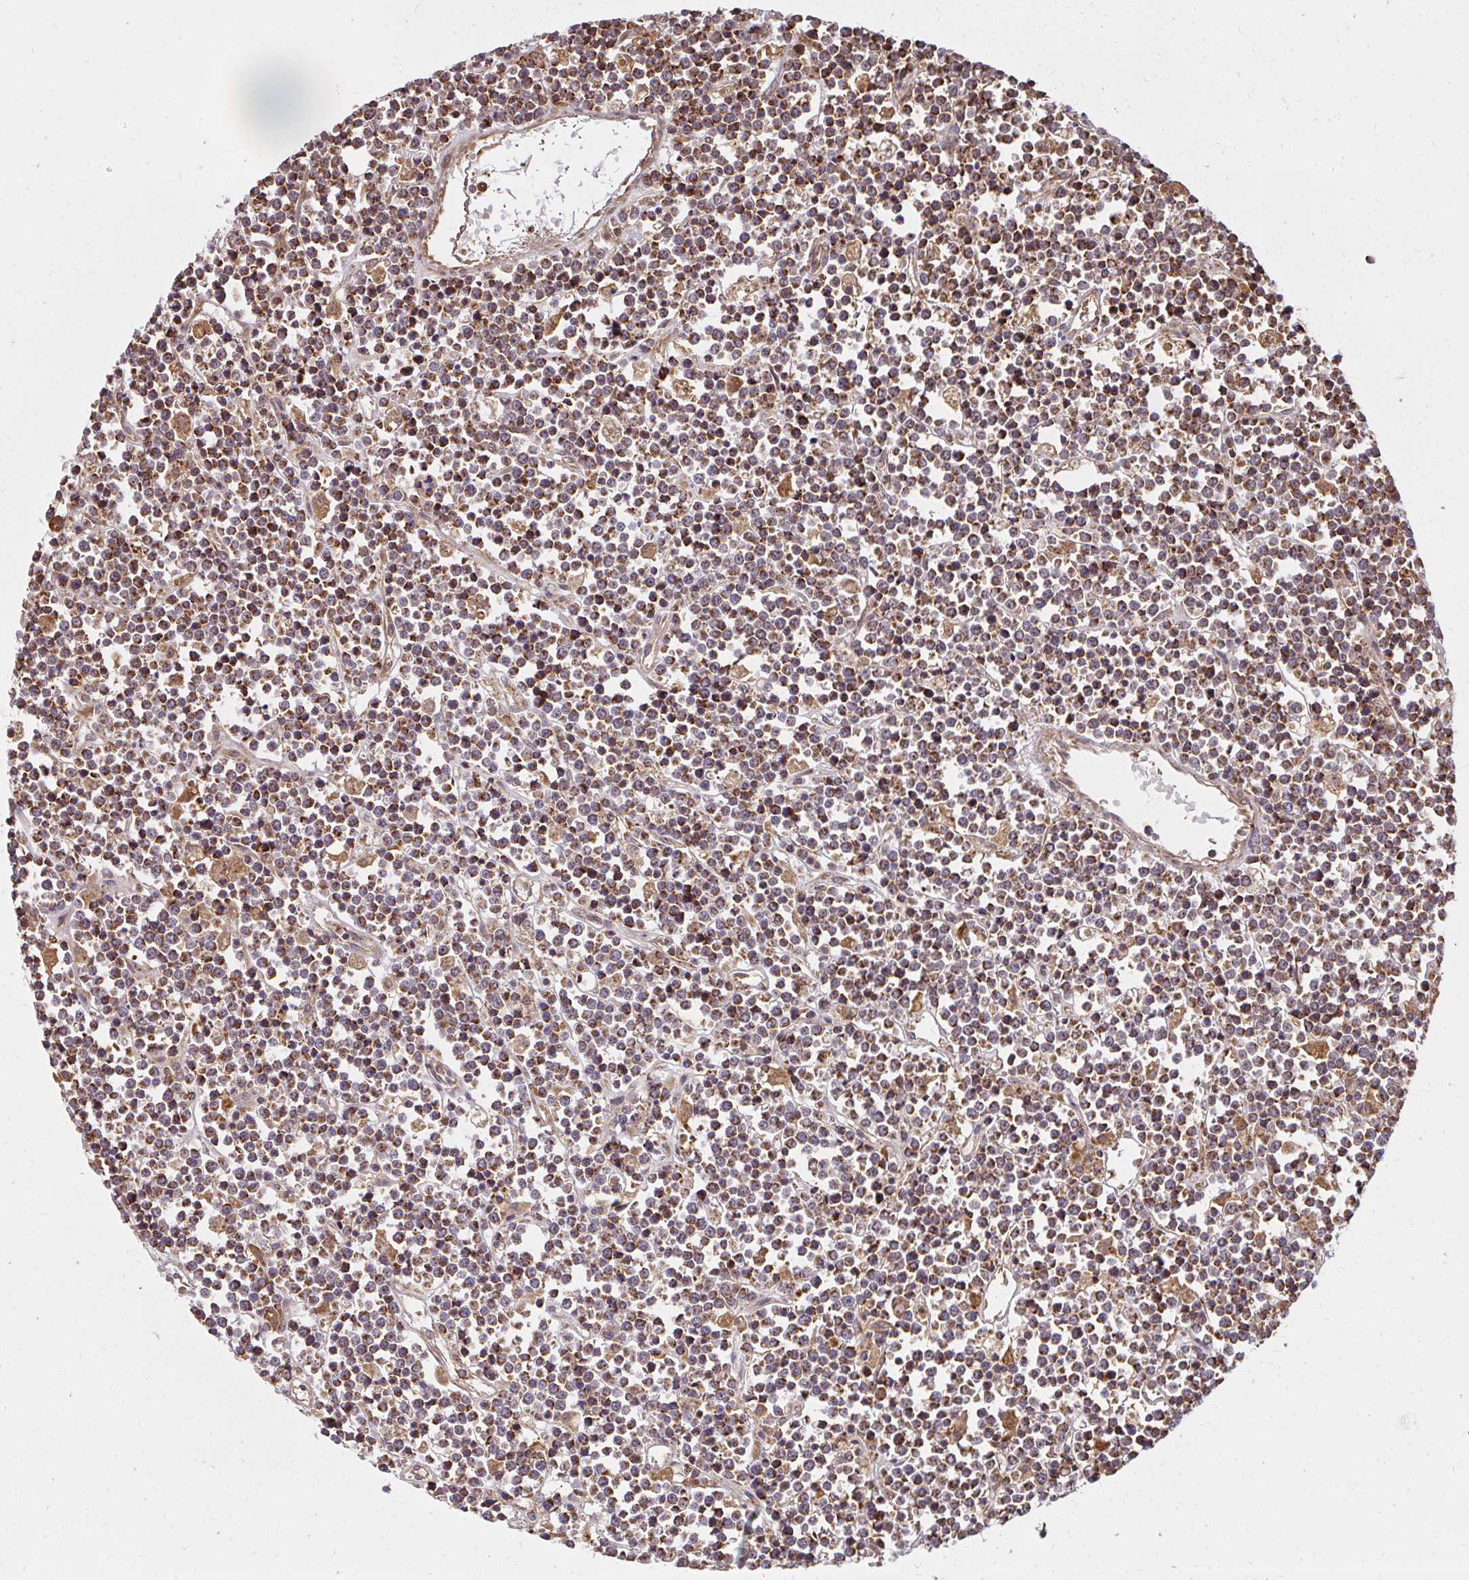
{"staining": {"intensity": "moderate", "quantity": ">75%", "location": "cytoplasmic/membranous"}, "tissue": "lymphoma", "cell_type": "Tumor cells", "image_type": "cancer", "snomed": [{"axis": "morphology", "description": "Malignant lymphoma, non-Hodgkin's type, High grade"}, {"axis": "topography", "description": "Ovary"}], "caption": "Immunohistochemistry of human high-grade malignant lymphoma, non-Hodgkin's type reveals medium levels of moderate cytoplasmic/membranous positivity in about >75% of tumor cells.", "gene": "GNS", "patient": {"sex": "female", "age": 56}}